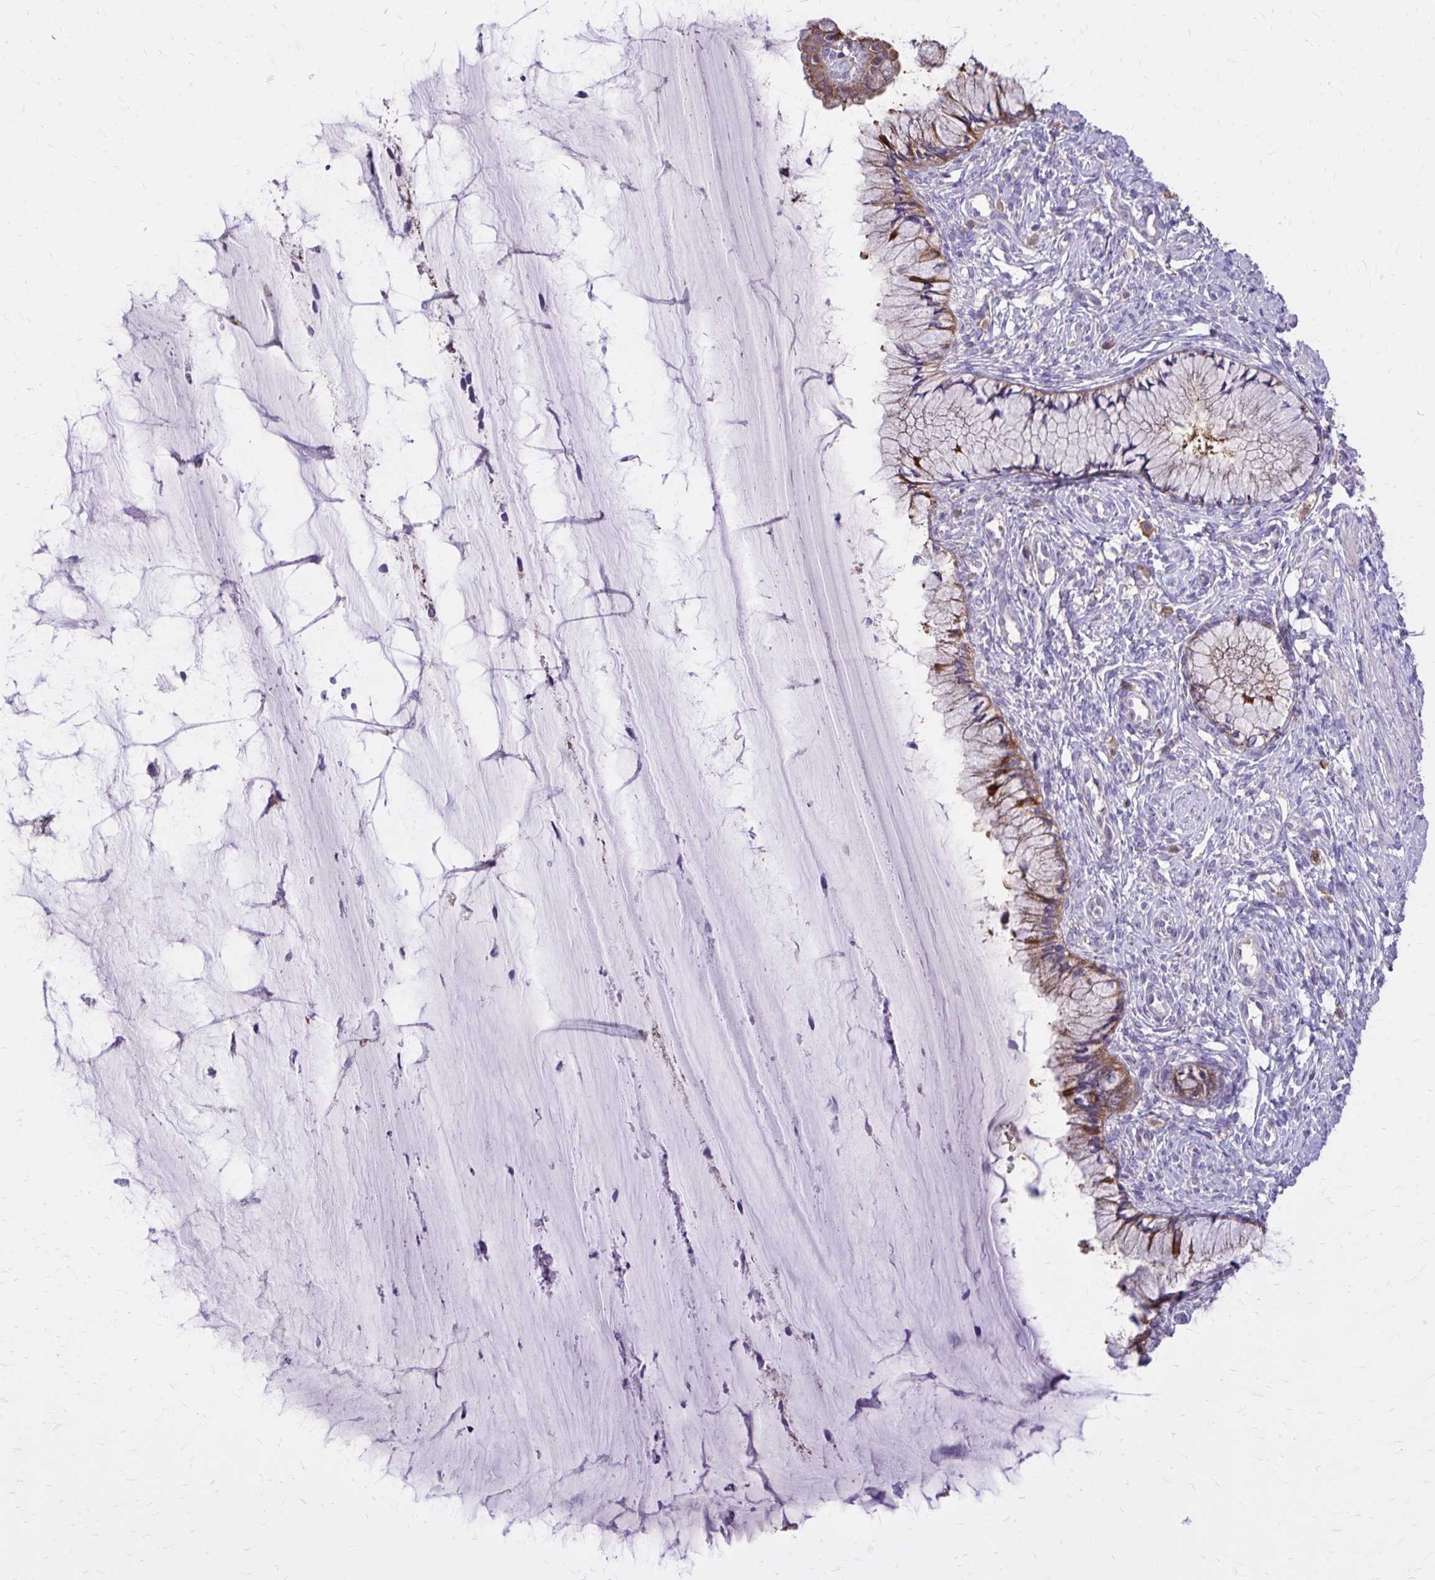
{"staining": {"intensity": "strong", "quantity": "25%-75%", "location": "cytoplasmic/membranous"}, "tissue": "cervix", "cell_type": "Glandular cells", "image_type": "normal", "snomed": [{"axis": "morphology", "description": "Normal tissue, NOS"}, {"axis": "topography", "description": "Cervix"}], "caption": "Immunohistochemical staining of benign cervix displays 25%-75% levels of strong cytoplasmic/membranous protein positivity in about 25%-75% of glandular cells.", "gene": "EPB41L1", "patient": {"sex": "female", "age": 37}}